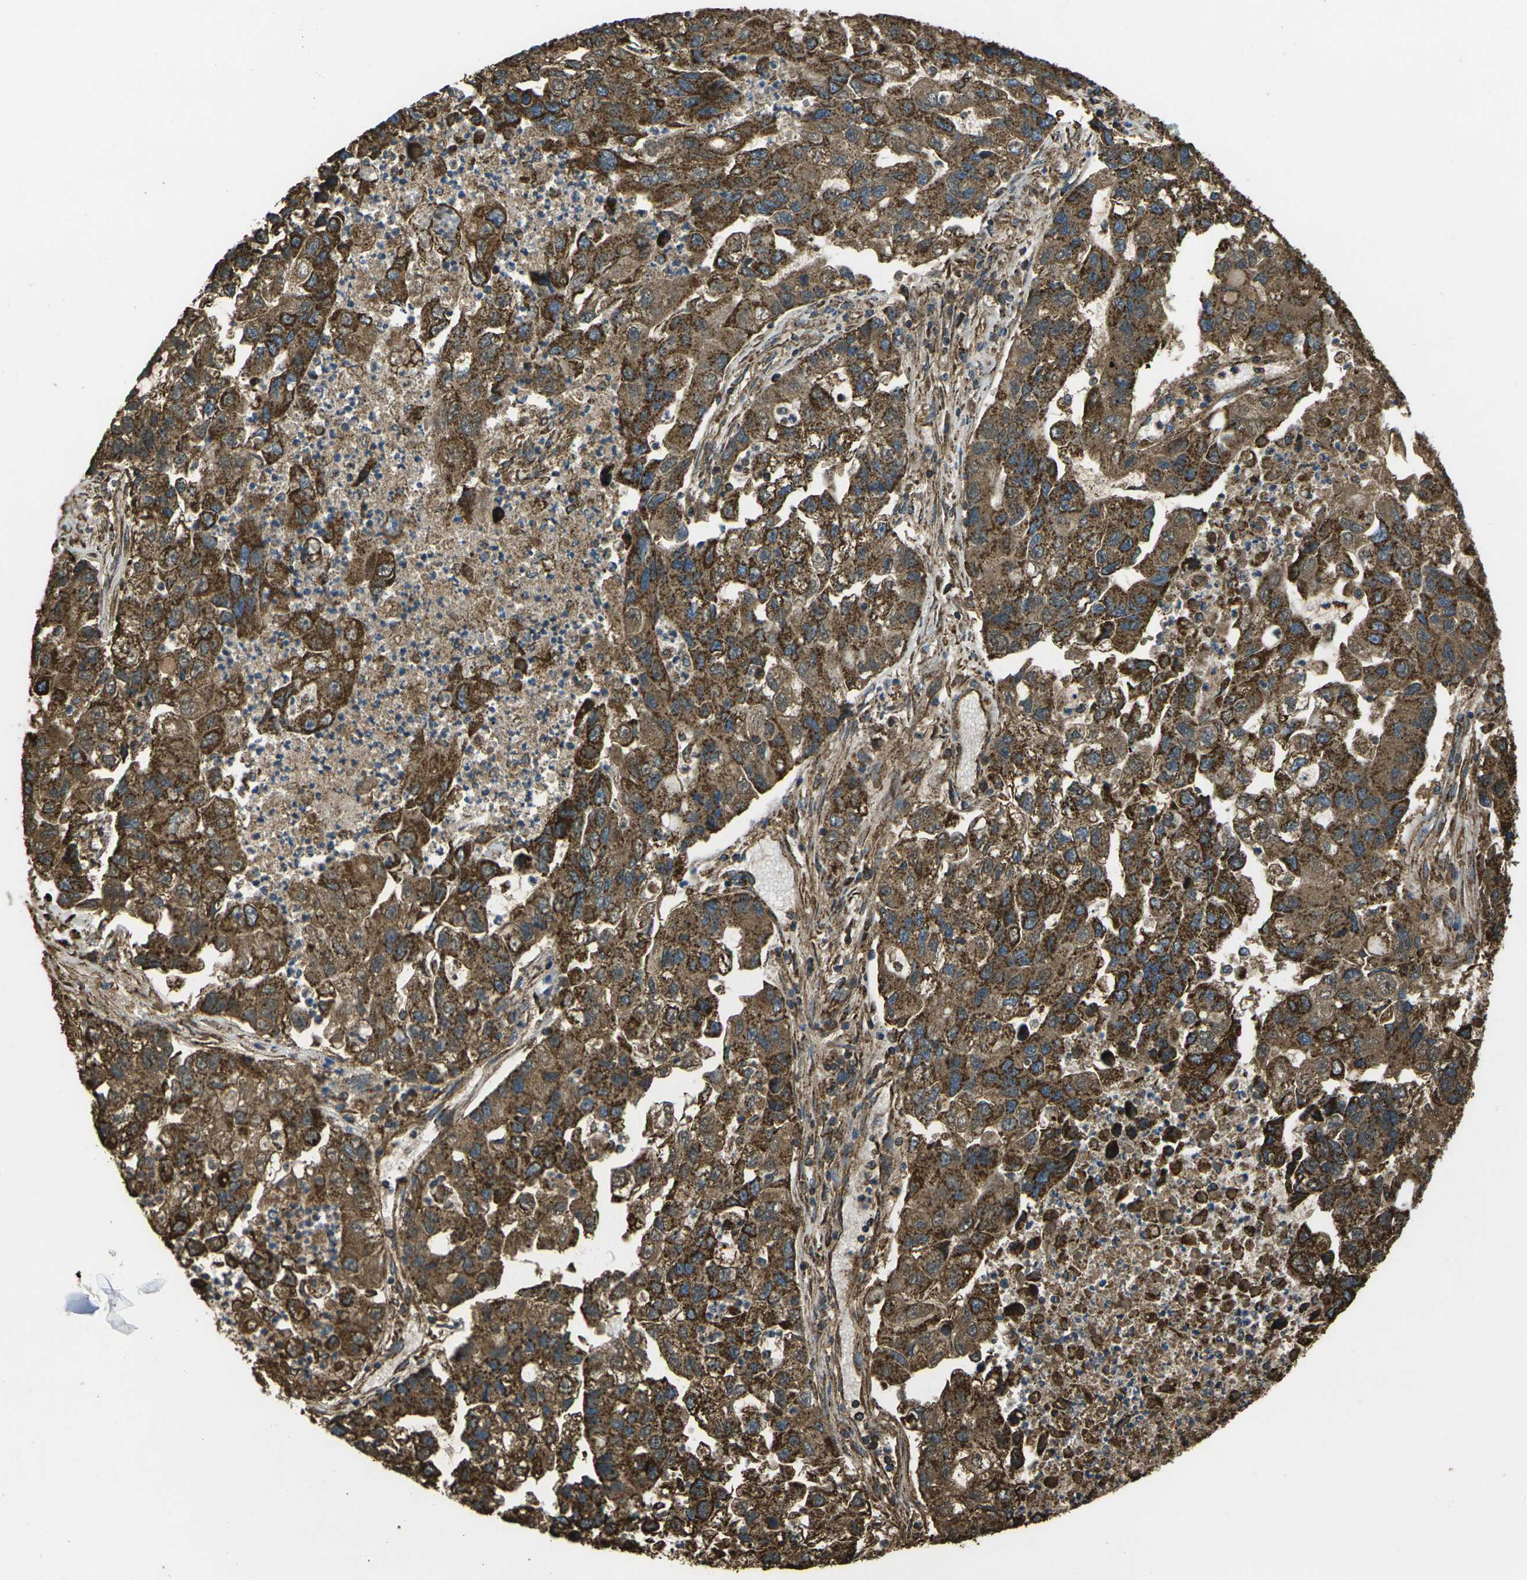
{"staining": {"intensity": "strong", "quantity": ">75%", "location": "cytoplasmic/membranous"}, "tissue": "lung cancer", "cell_type": "Tumor cells", "image_type": "cancer", "snomed": [{"axis": "morphology", "description": "Adenocarcinoma, NOS"}, {"axis": "topography", "description": "Lung"}], "caption": "Lung adenocarcinoma stained with a brown dye demonstrates strong cytoplasmic/membranous positive staining in about >75% of tumor cells.", "gene": "KLHL5", "patient": {"sex": "female", "age": 51}}